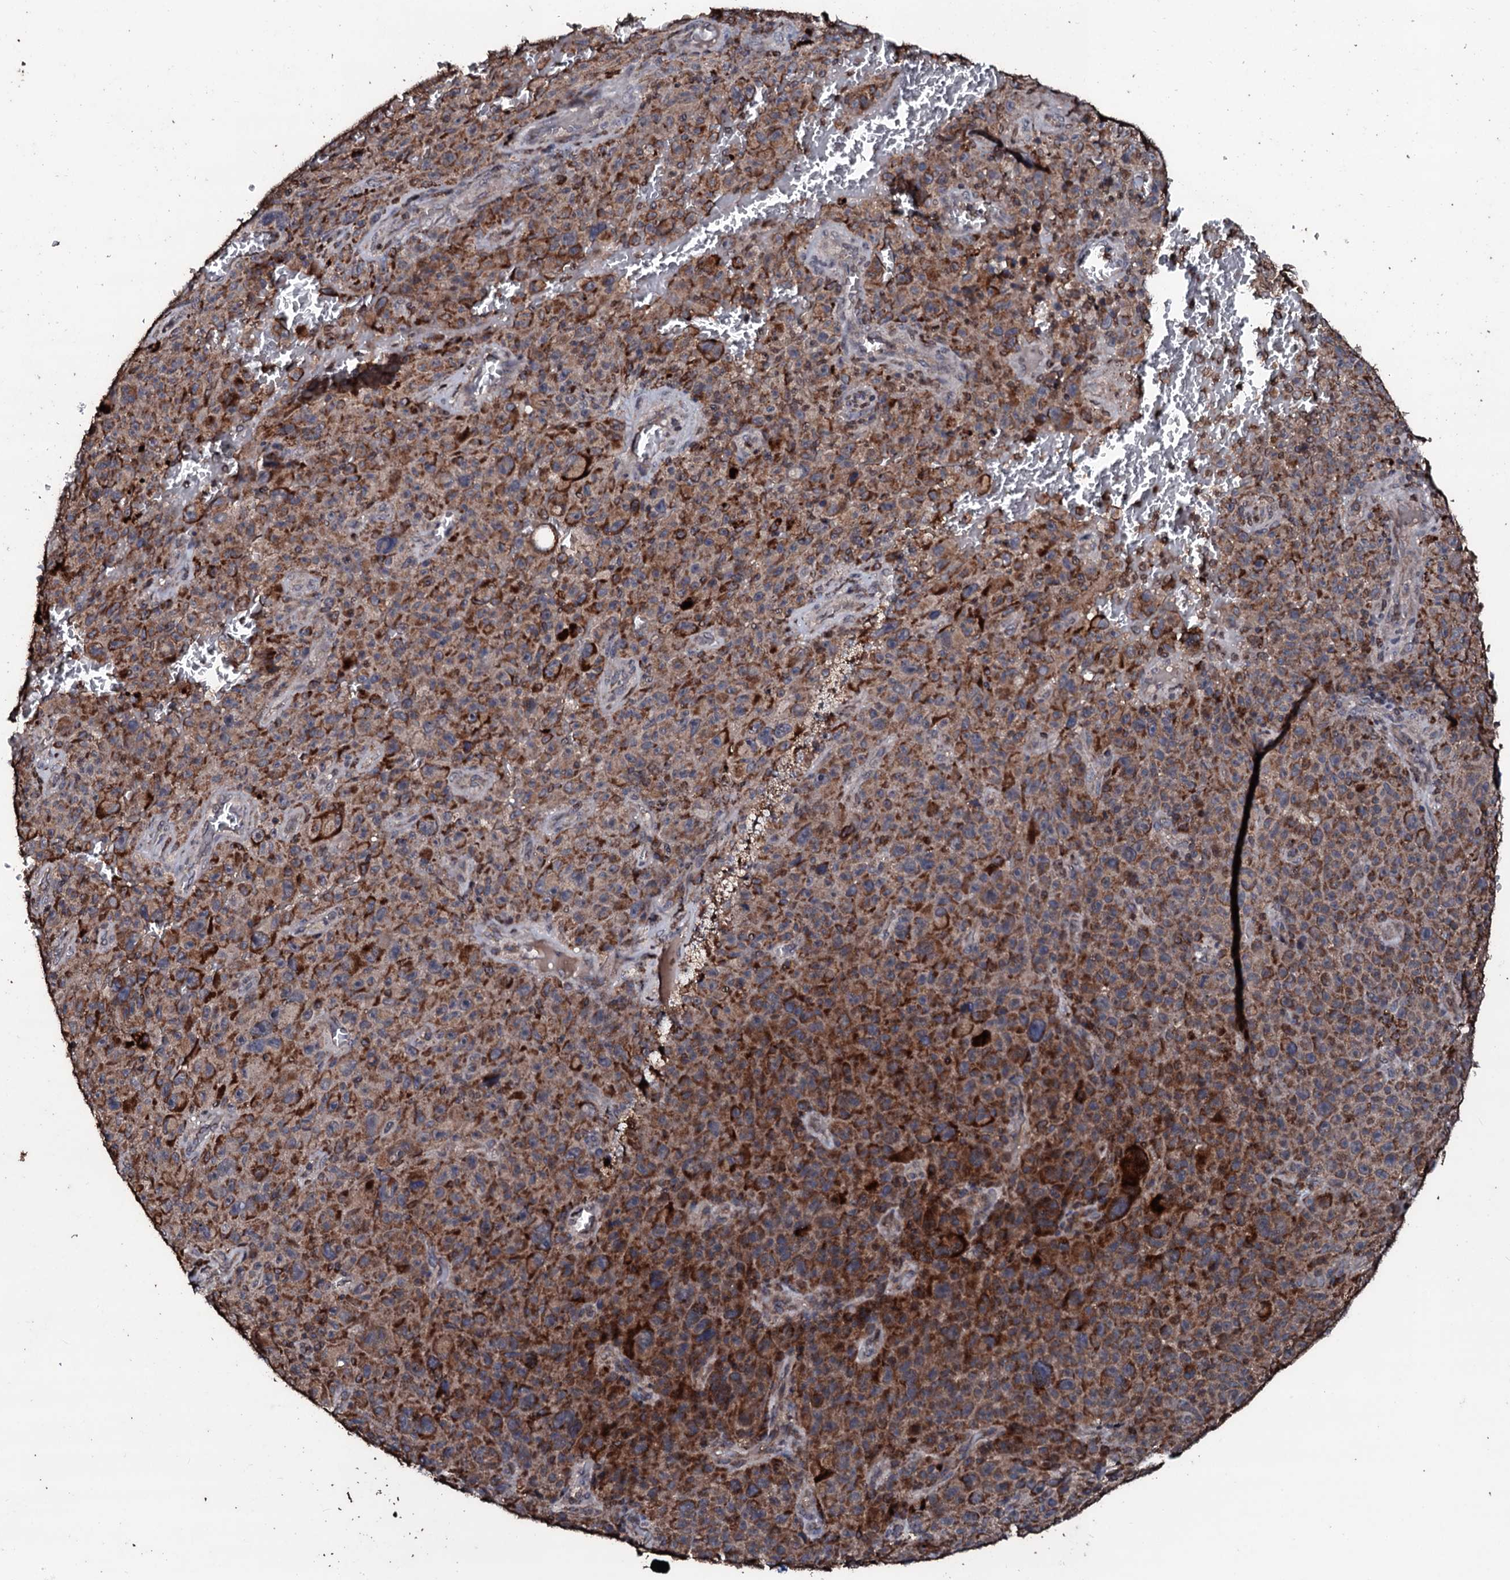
{"staining": {"intensity": "moderate", "quantity": ">75%", "location": "cytoplasmic/membranous"}, "tissue": "melanoma", "cell_type": "Tumor cells", "image_type": "cancer", "snomed": [{"axis": "morphology", "description": "Malignant melanoma, NOS"}, {"axis": "topography", "description": "Skin"}], "caption": "Immunohistochemistry (IHC) micrograph of malignant melanoma stained for a protein (brown), which exhibits medium levels of moderate cytoplasmic/membranous expression in about >75% of tumor cells.", "gene": "SDHAF2", "patient": {"sex": "female", "age": 82}}